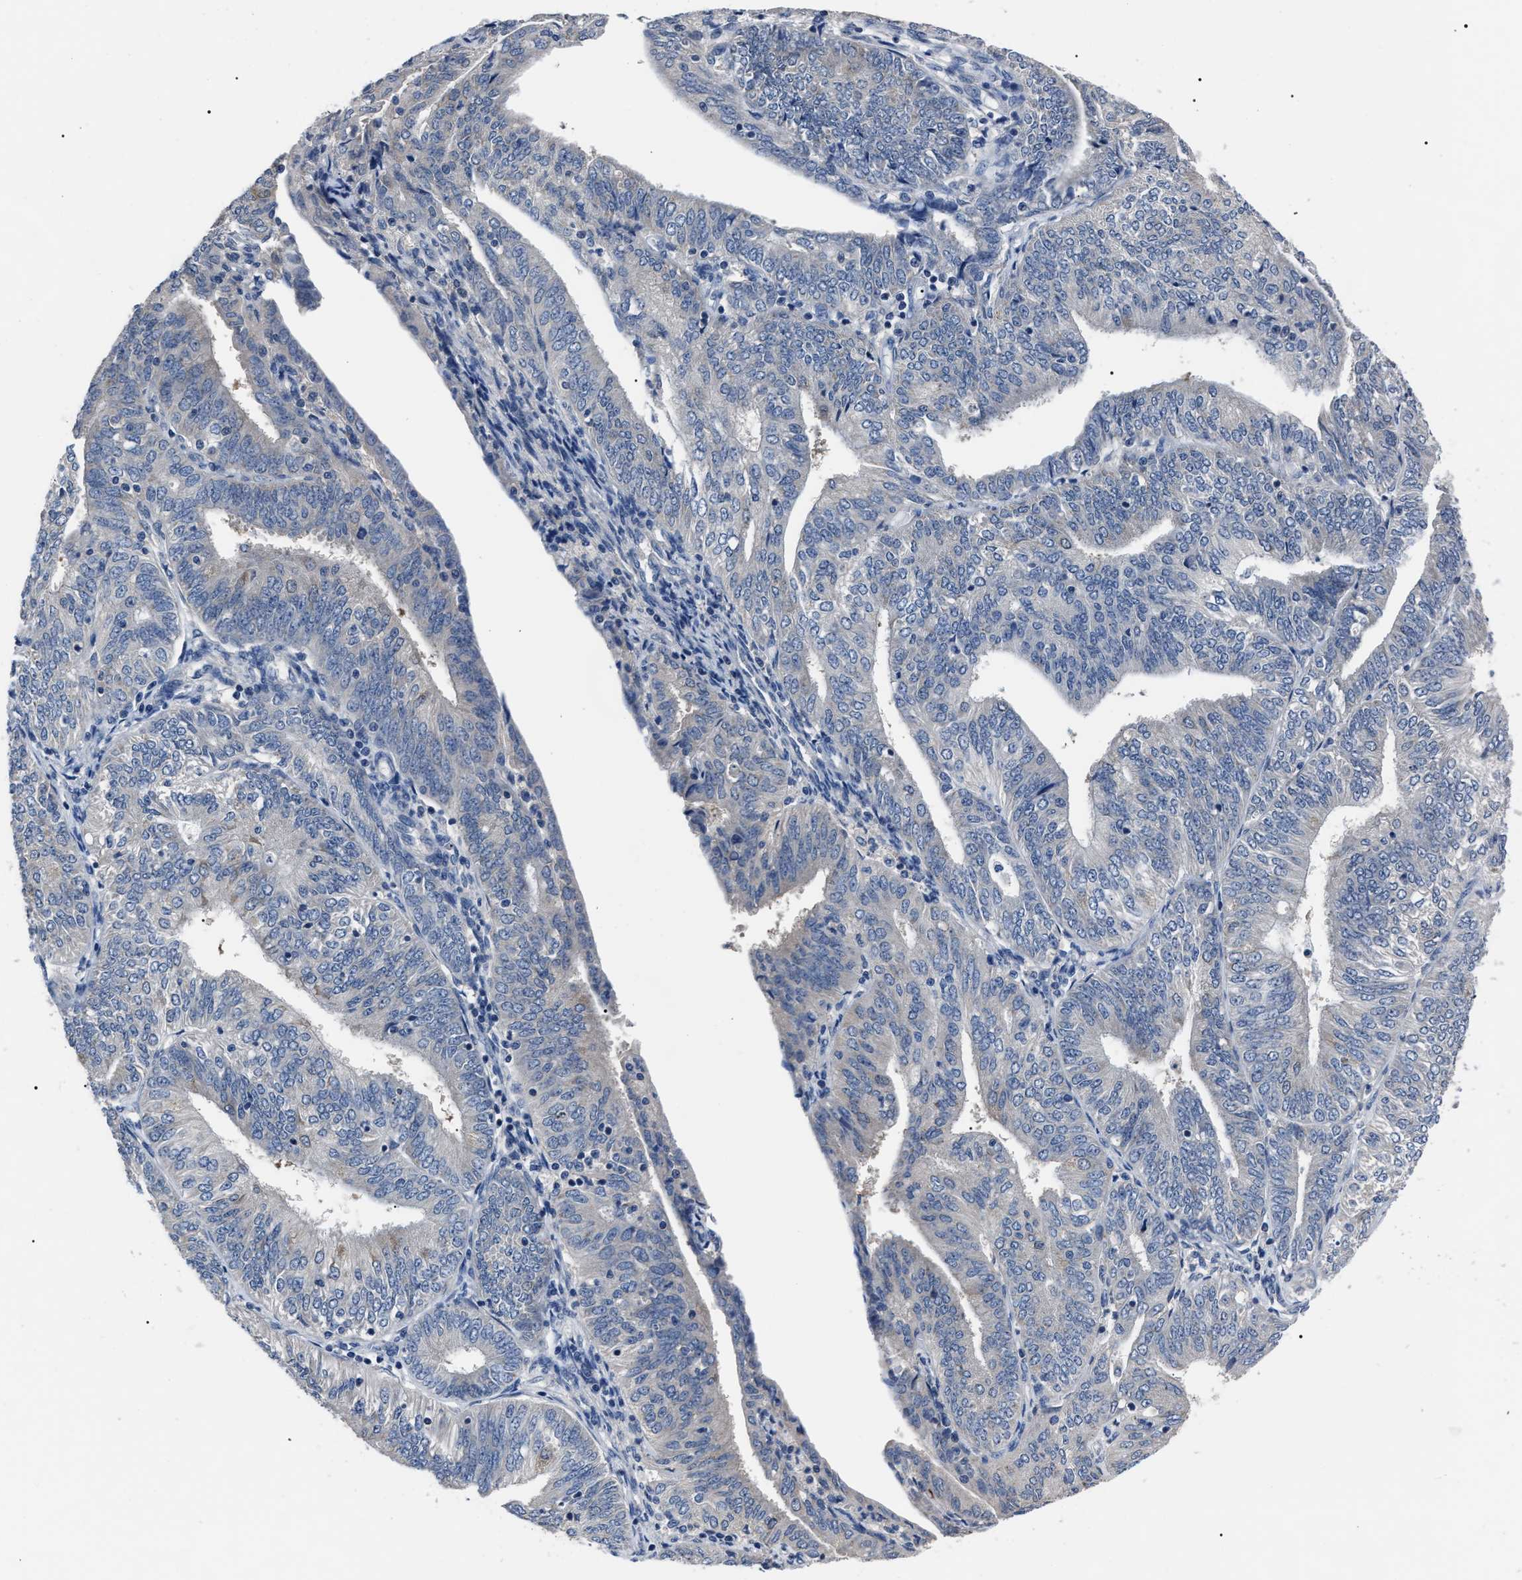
{"staining": {"intensity": "negative", "quantity": "none", "location": "none"}, "tissue": "endometrial cancer", "cell_type": "Tumor cells", "image_type": "cancer", "snomed": [{"axis": "morphology", "description": "Adenocarcinoma, NOS"}, {"axis": "topography", "description": "Endometrium"}], "caption": "Immunohistochemistry of endometrial adenocarcinoma exhibits no expression in tumor cells.", "gene": "LRWD1", "patient": {"sex": "female", "age": 58}}